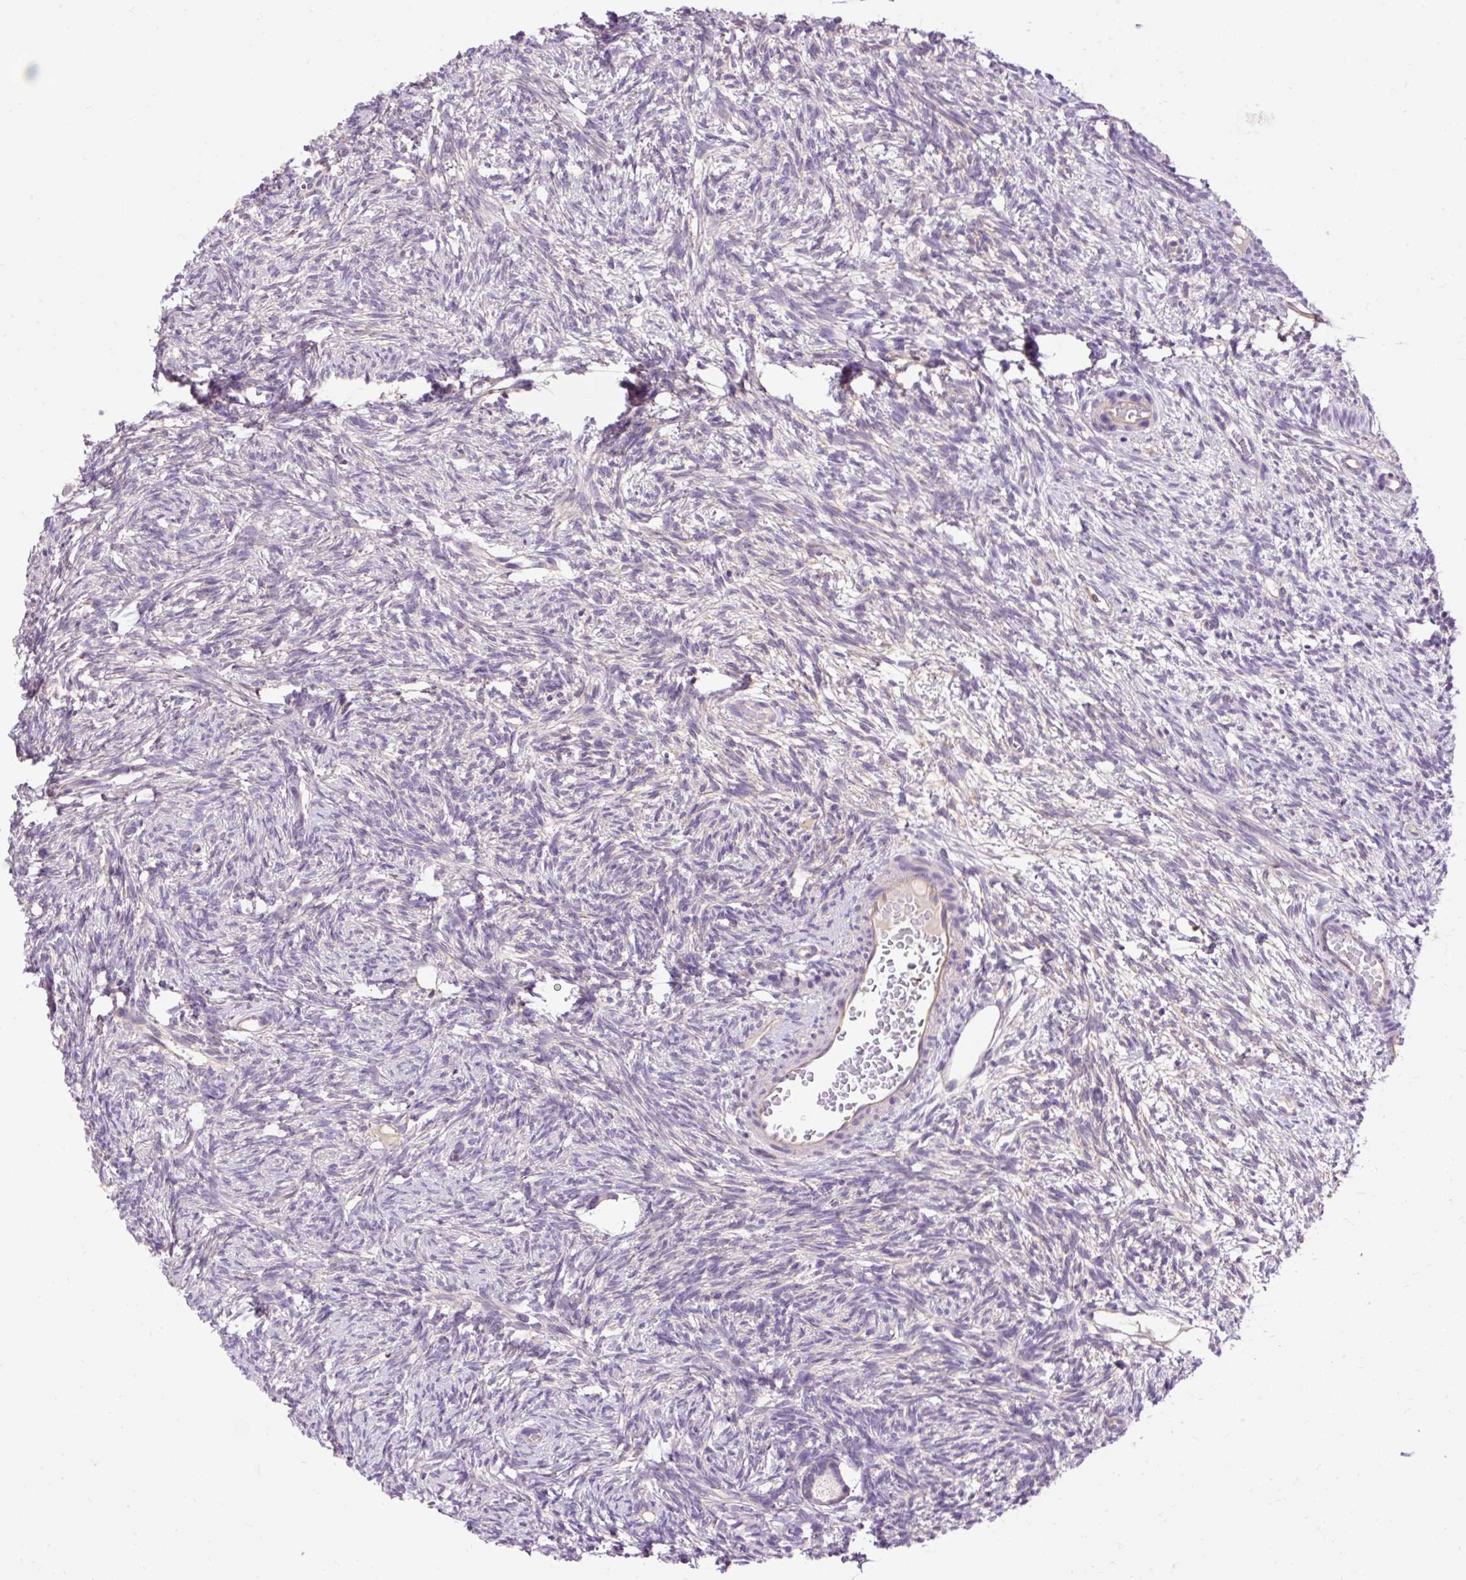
{"staining": {"intensity": "negative", "quantity": "none", "location": "none"}, "tissue": "ovary", "cell_type": "Follicle cells", "image_type": "normal", "snomed": [{"axis": "morphology", "description": "Normal tissue, NOS"}, {"axis": "topography", "description": "Ovary"}], "caption": "Protein analysis of unremarkable ovary shows no significant staining in follicle cells. (Brightfield microscopy of DAB (3,3'-diaminobenzidine) IHC at high magnification).", "gene": "HEXB", "patient": {"sex": "female", "age": 33}}